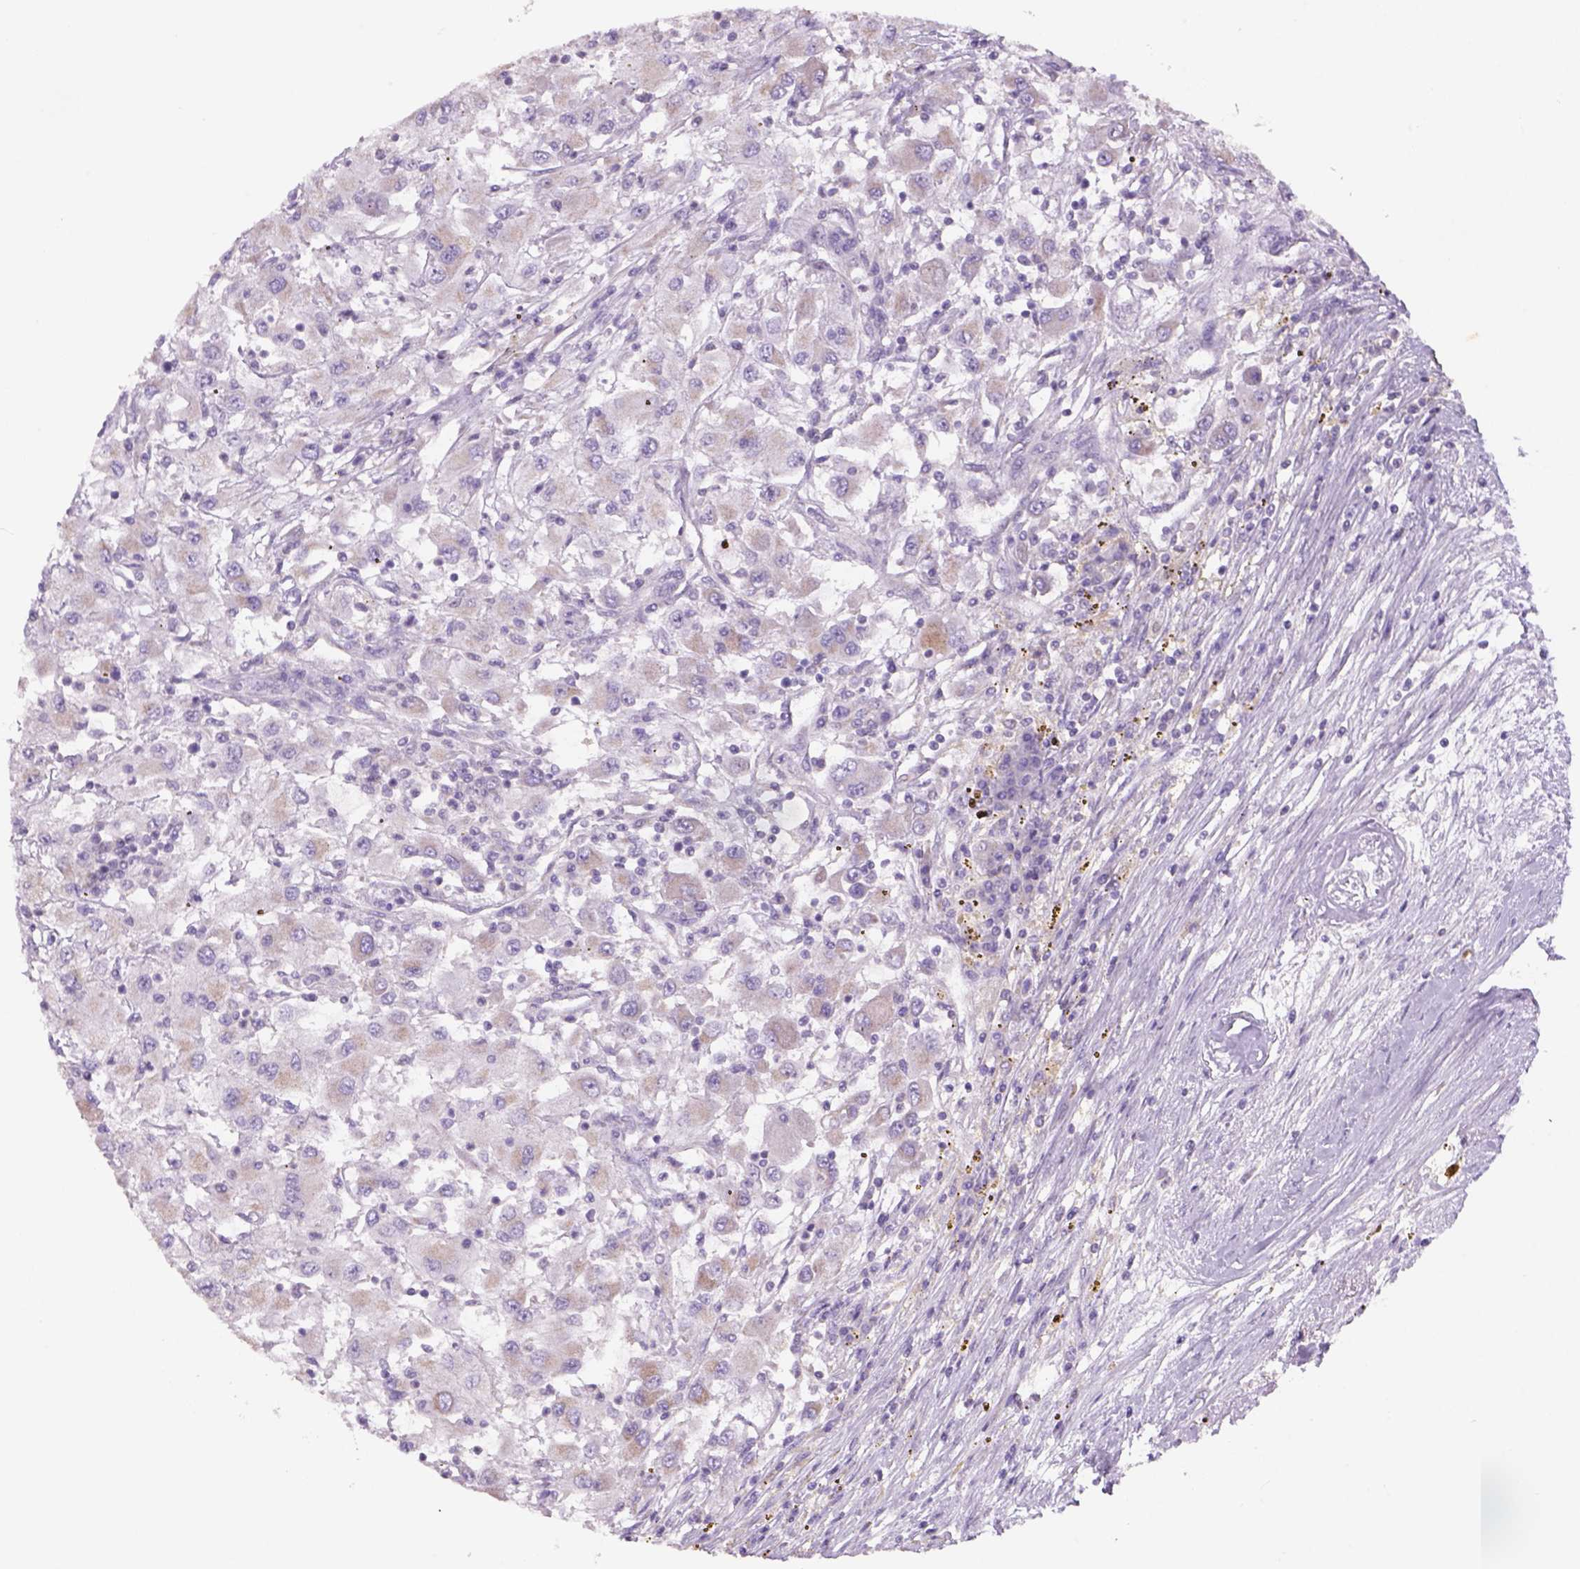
{"staining": {"intensity": "weak", "quantity": "<25%", "location": "cytoplasmic/membranous"}, "tissue": "renal cancer", "cell_type": "Tumor cells", "image_type": "cancer", "snomed": [{"axis": "morphology", "description": "Adenocarcinoma, NOS"}, {"axis": "topography", "description": "Kidney"}], "caption": "A histopathology image of renal adenocarcinoma stained for a protein demonstrates no brown staining in tumor cells. (Brightfield microscopy of DAB immunohistochemistry at high magnification).", "gene": "ADGRV1", "patient": {"sex": "female", "age": 67}}